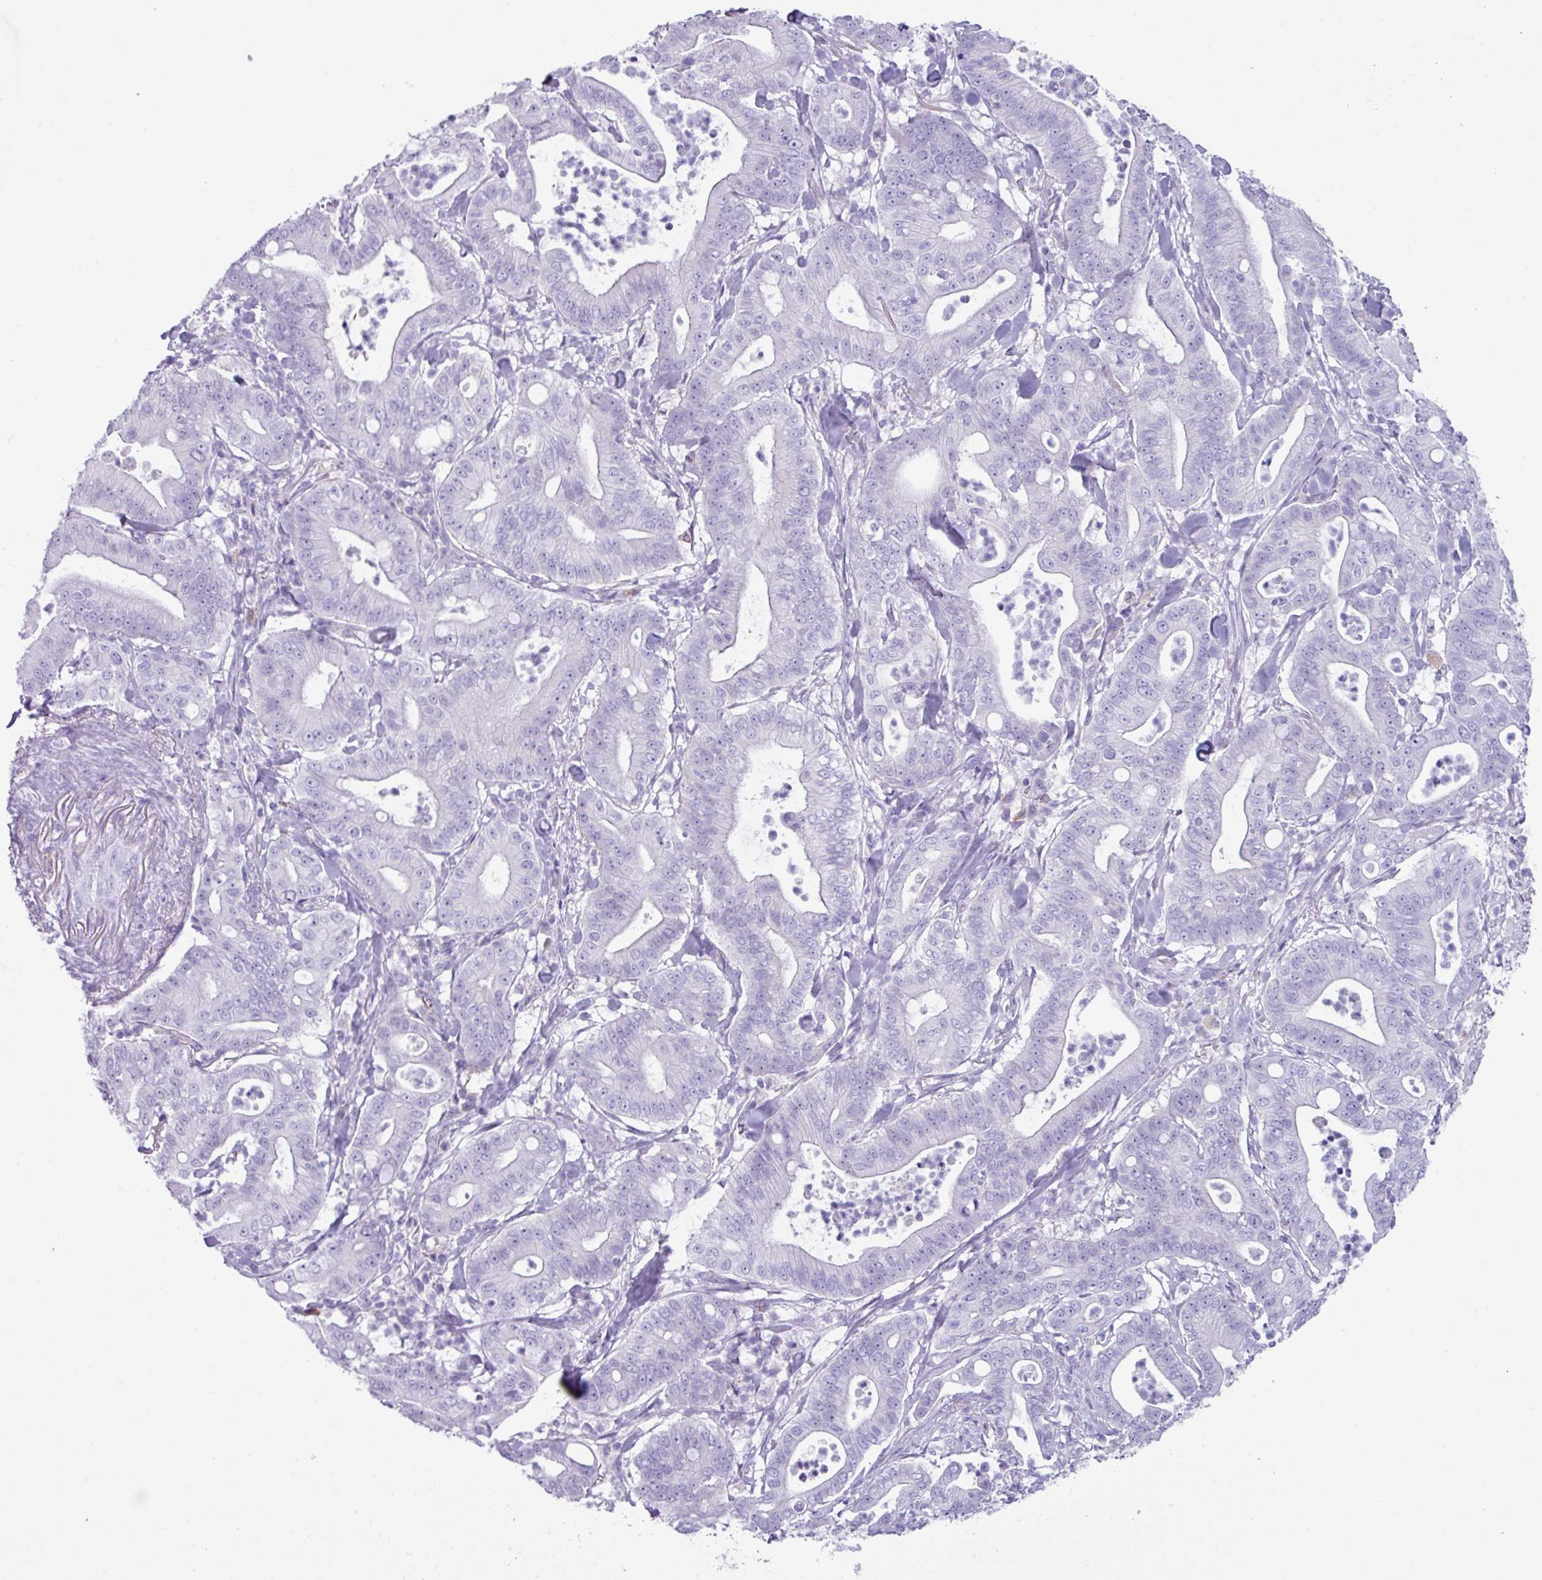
{"staining": {"intensity": "negative", "quantity": "none", "location": "none"}, "tissue": "pancreatic cancer", "cell_type": "Tumor cells", "image_type": "cancer", "snomed": [{"axis": "morphology", "description": "Adenocarcinoma, NOS"}, {"axis": "topography", "description": "Pancreas"}], "caption": "A high-resolution histopathology image shows immunohistochemistry (IHC) staining of pancreatic cancer, which reveals no significant positivity in tumor cells.", "gene": "ZNF524", "patient": {"sex": "male", "age": 71}}